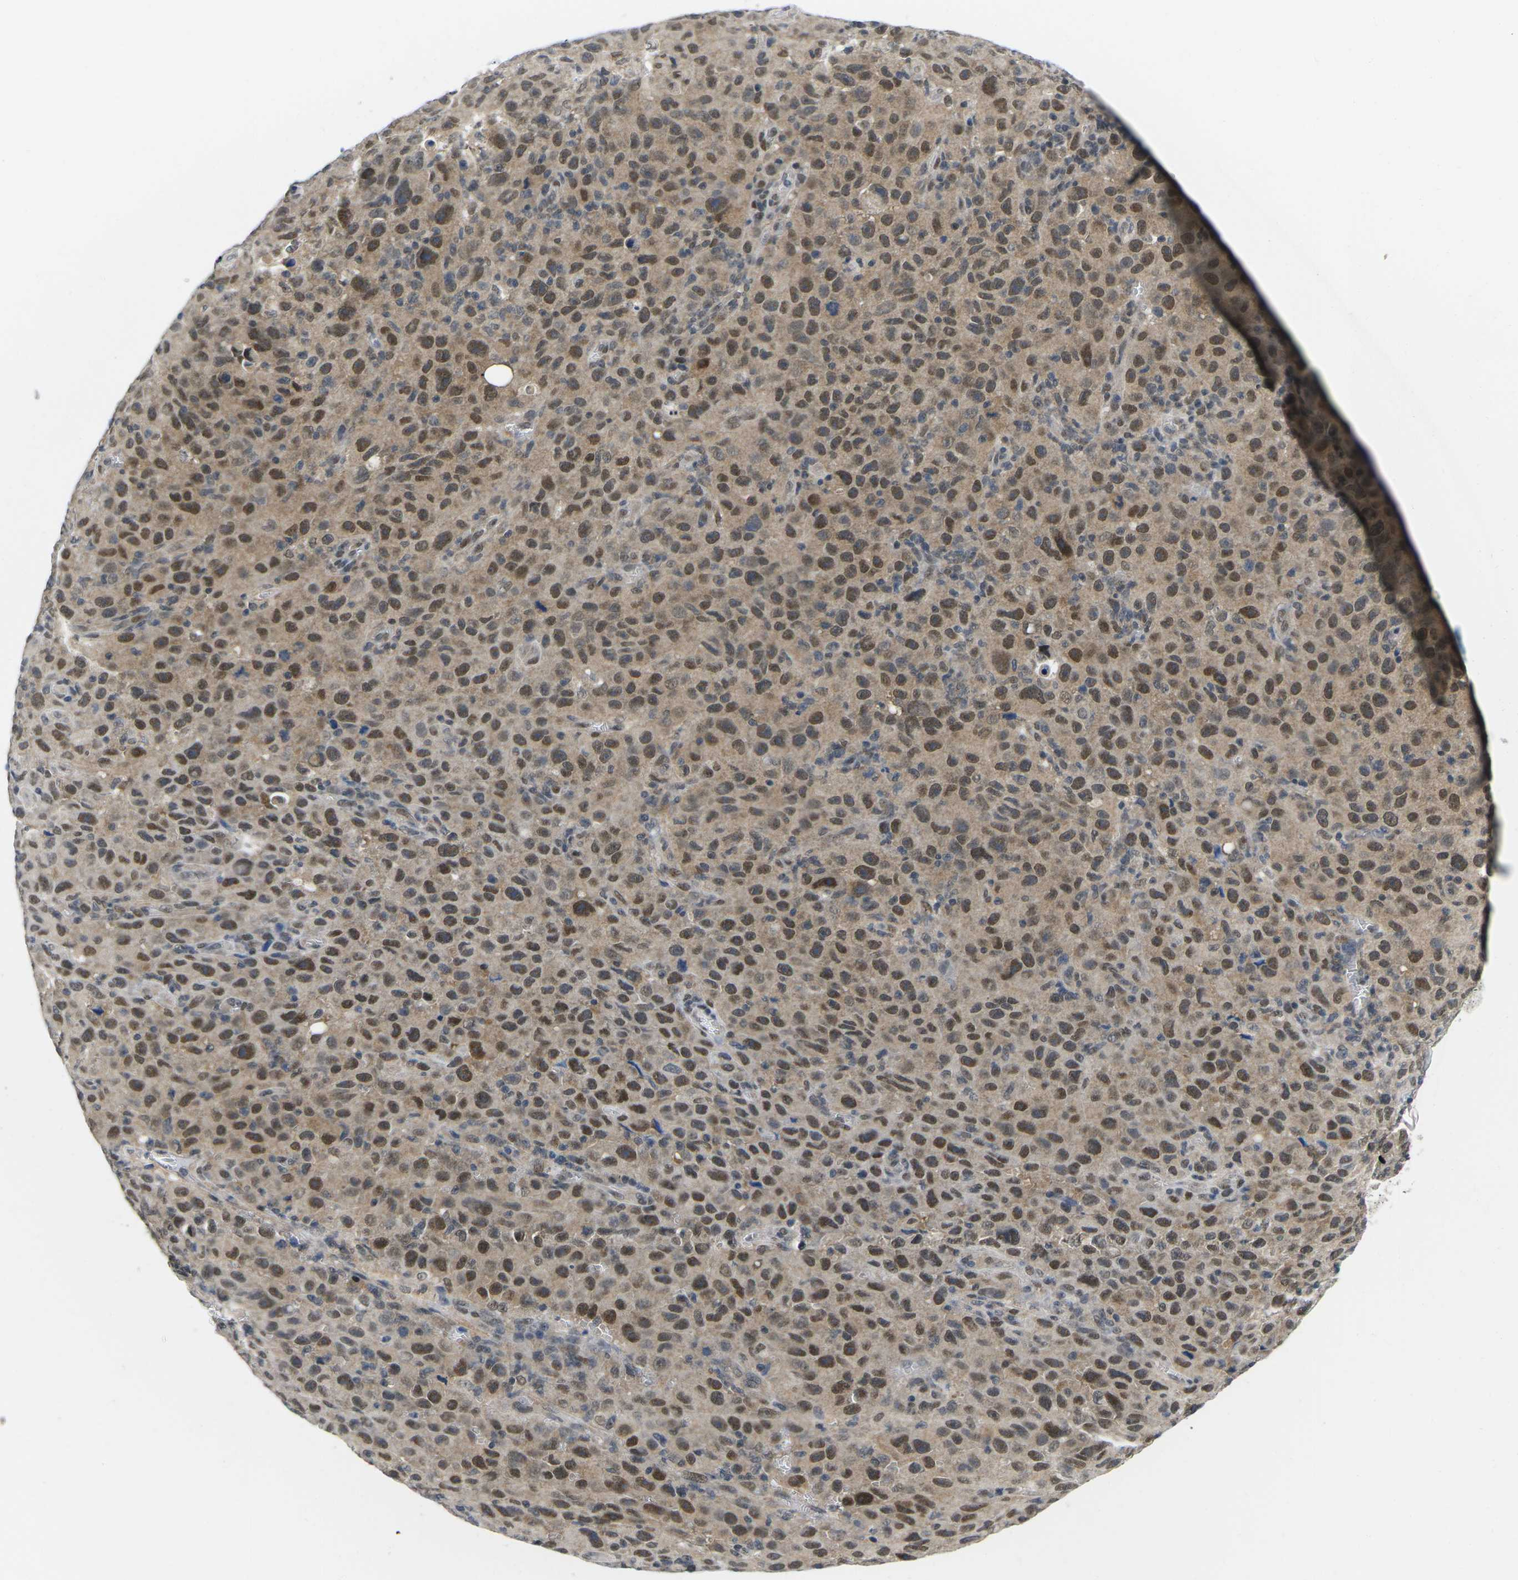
{"staining": {"intensity": "moderate", "quantity": ">75%", "location": "cytoplasmic/membranous,nuclear"}, "tissue": "melanoma", "cell_type": "Tumor cells", "image_type": "cancer", "snomed": [{"axis": "morphology", "description": "Malignant melanoma, NOS"}, {"axis": "topography", "description": "Skin"}], "caption": "Malignant melanoma stained for a protein exhibits moderate cytoplasmic/membranous and nuclear positivity in tumor cells.", "gene": "UBA7", "patient": {"sex": "female", "age": 82}}